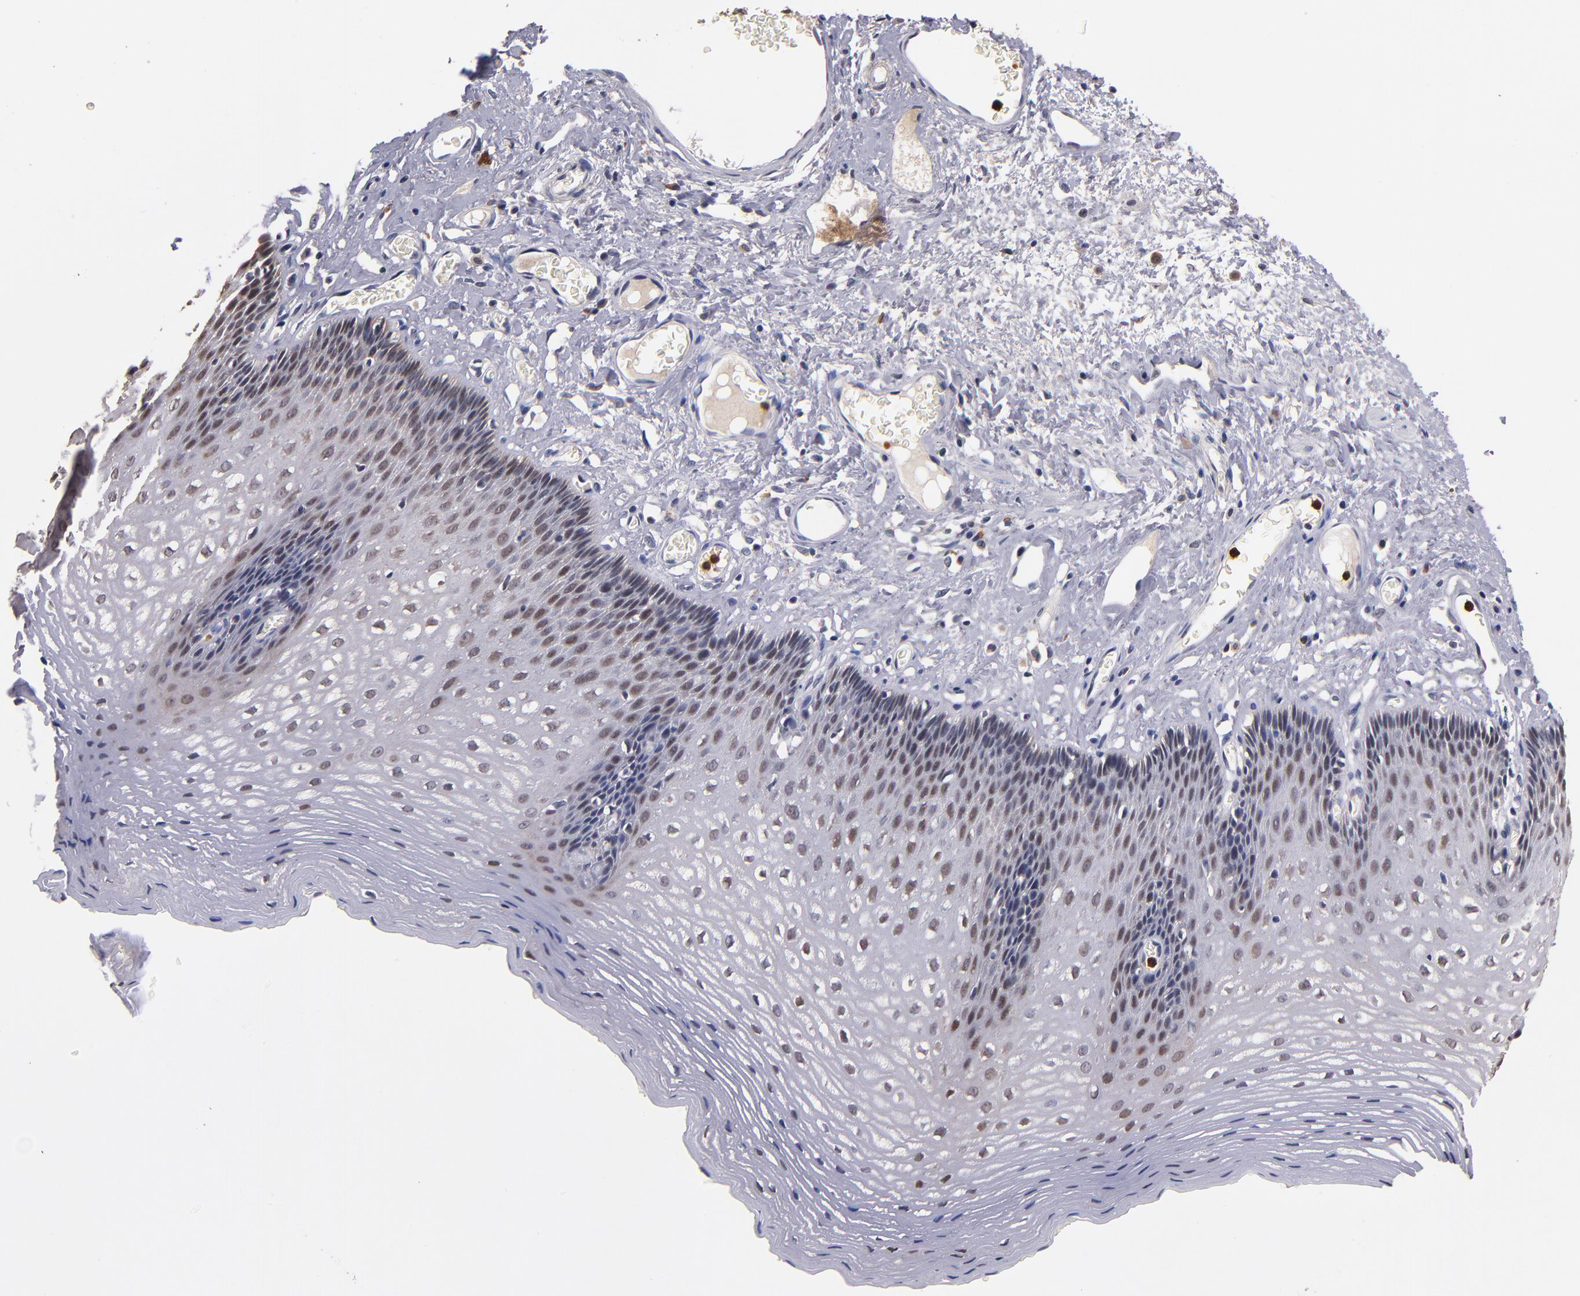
{"staining": {"intensity": "weak", "quantity": "25%-75%", "location": "nuclear"}, "tissue": "esophagus", "cell_type": "Squamous epithelial cells", "image_type": "normal", "snomed": [{"axis": "morphology", "description": "Normal tissue, NOS"}, {"axis": "topography", "description": "Esophagus"}], "caption": "This is an image of immunohistochemistry (IHC) staining of benign esophagus, which shows weak expression in the nuclear of squamous epithelial cells.", "gene": "TTLL12", "patient": {"sex": "female", "age": 70}}